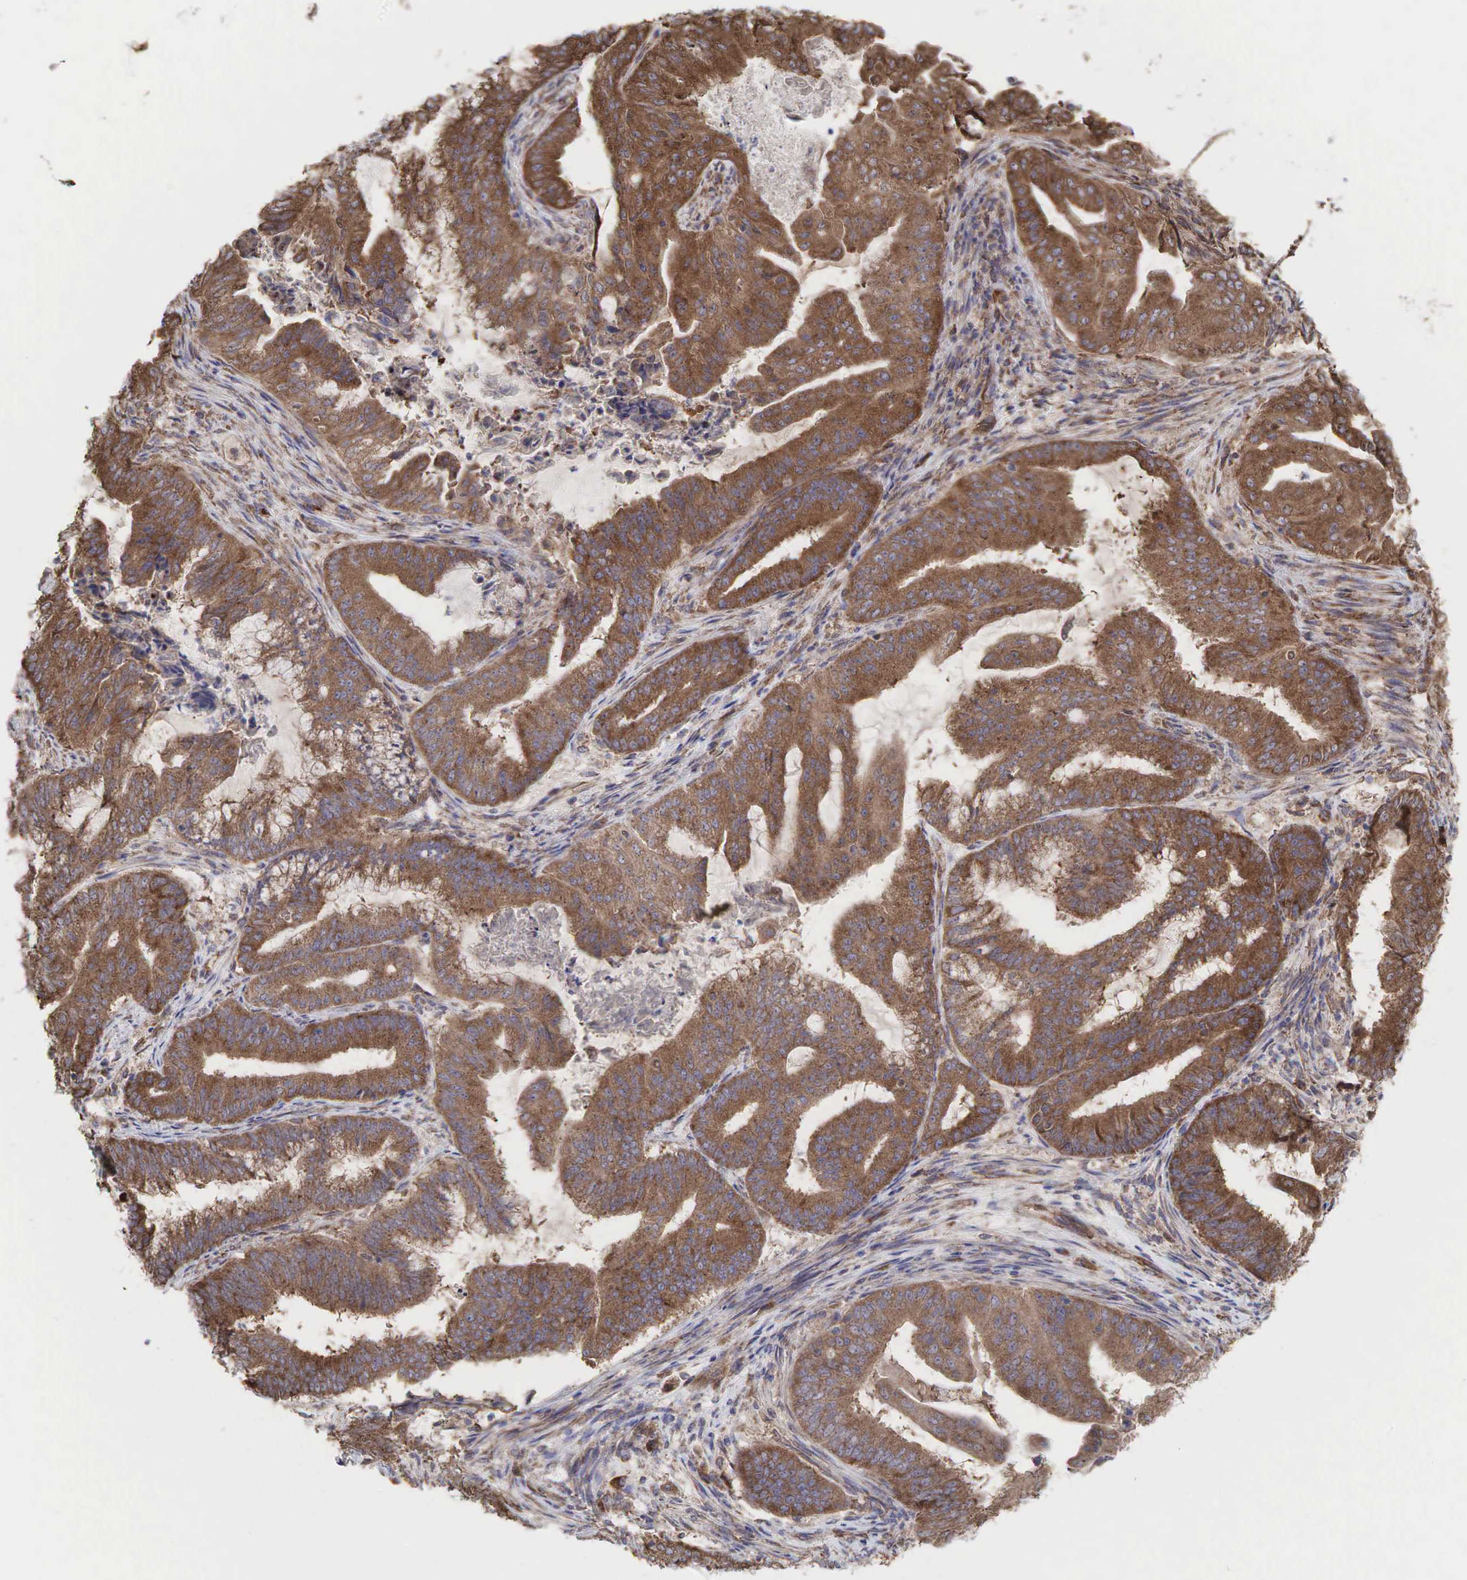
{"staining": {"intensity": "moderate", "quantity": ">75%", "location": "cytoplasmic/membranous"}, "tissue": "endometrial cancer", "cell_type": "Tumor cells", "image_type": "cancer", "snomed": [{"axis": "morphology", "description": "Adenocarcinoma, NOS"}, {"axis": "topography", "description": "Endometrium"}], "caption": "High-power microscopy captured an IHC histopathology image of endometrial adenocarcinoma, revealing moderate cytoplasmic/membranous staining in approximately >75% of tumor cells. (DAB (3,3'-diaminobenzidine) IHC with brightfield microscopy, high magnification).", "gene": "PABPC5", "patient": {"sex": "female", "age": 63}}